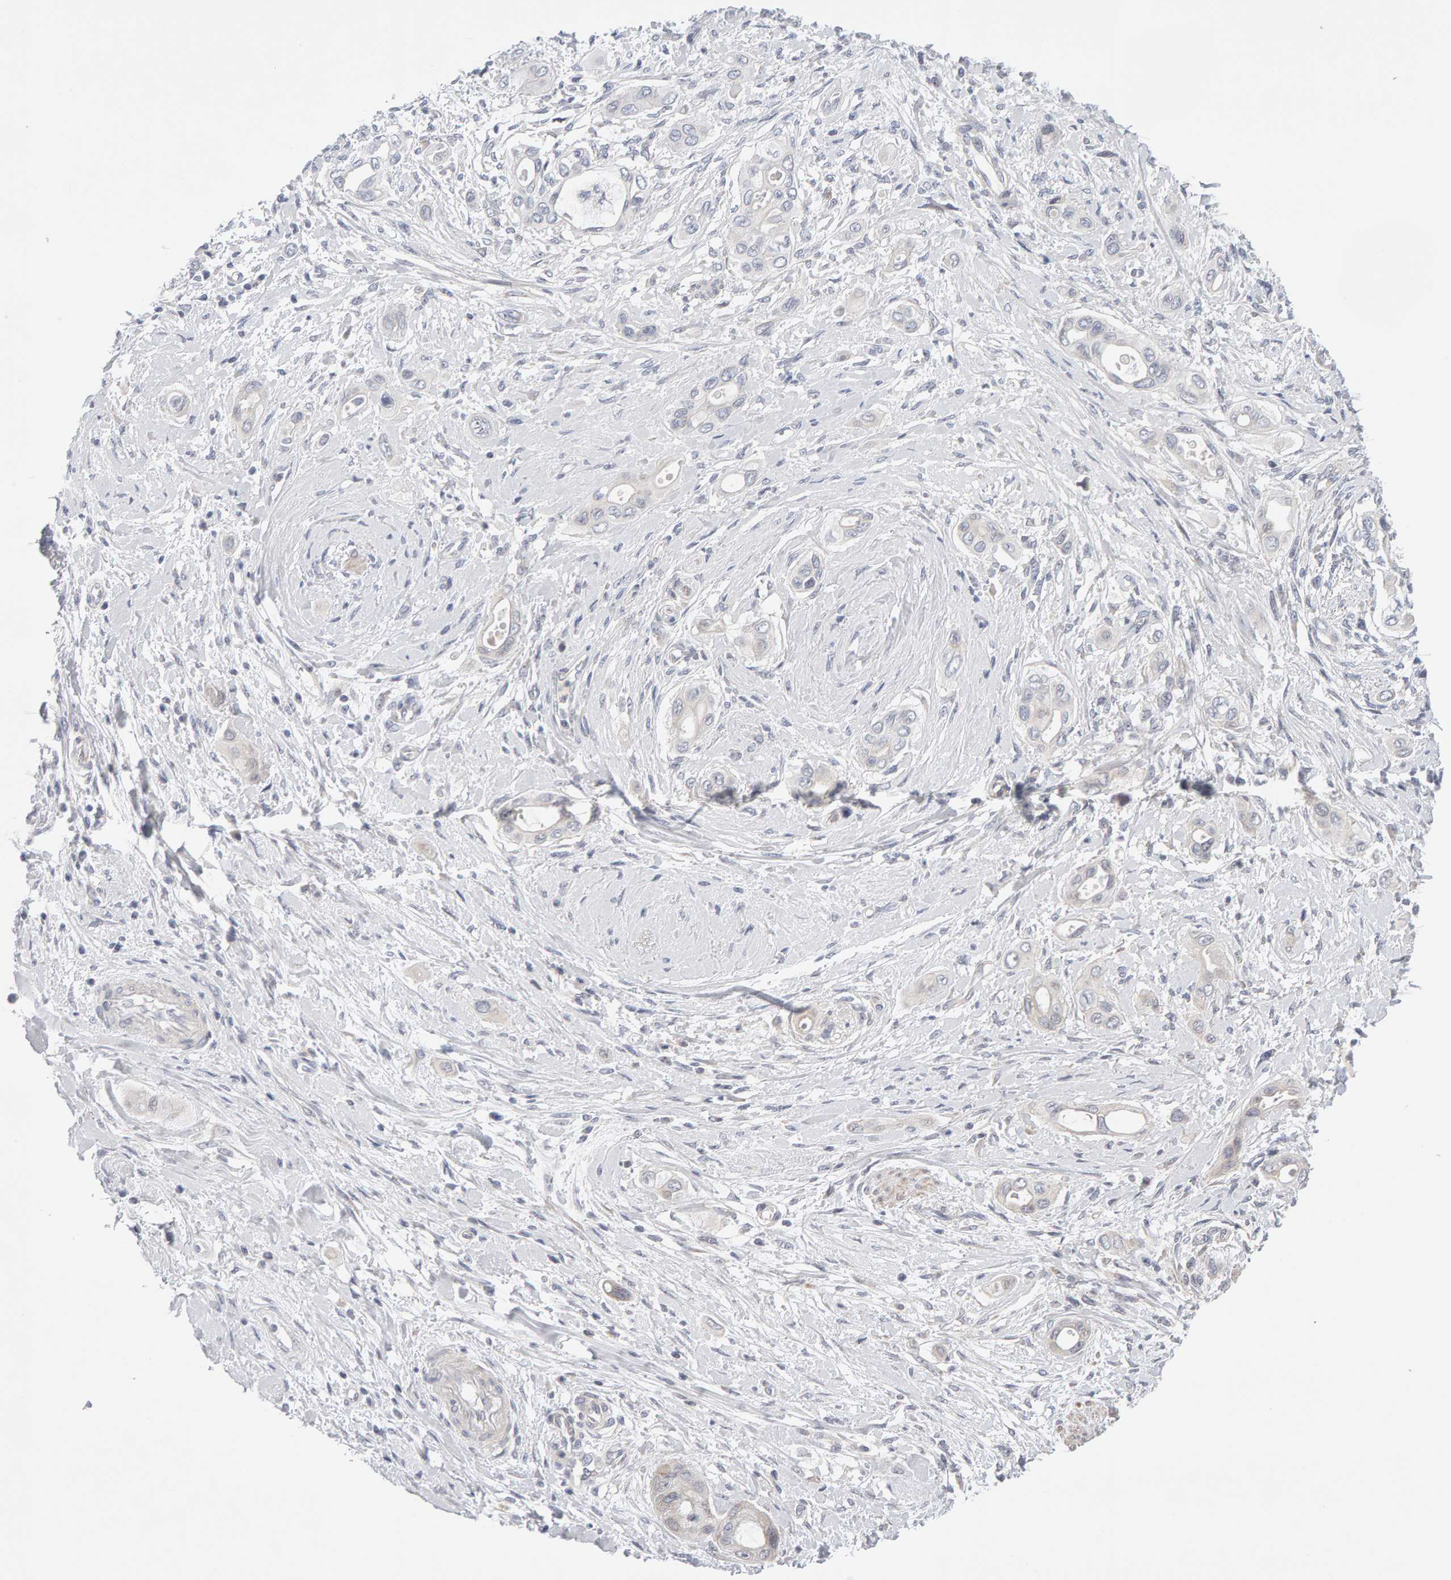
{"staining": {"intensity": "negative", "quantity": "none", "location": "none"}, "tissue": "pancreatic cancer", "cell_type": "Tumor cells", "image_type": "cancer", "snomed": [{"axis": "morphology", "description": "Adenocarcinoma, NOS"}, {"axis": "topography", "description": "Pancreas"}], "caption": "This is a image of immunohistochemistry staining of adenocarcinoma (pancreatic), which shows no positivity in tumor cells.", "gene": "LZTS1", "patient": {"sex": "male", "age": 59}}